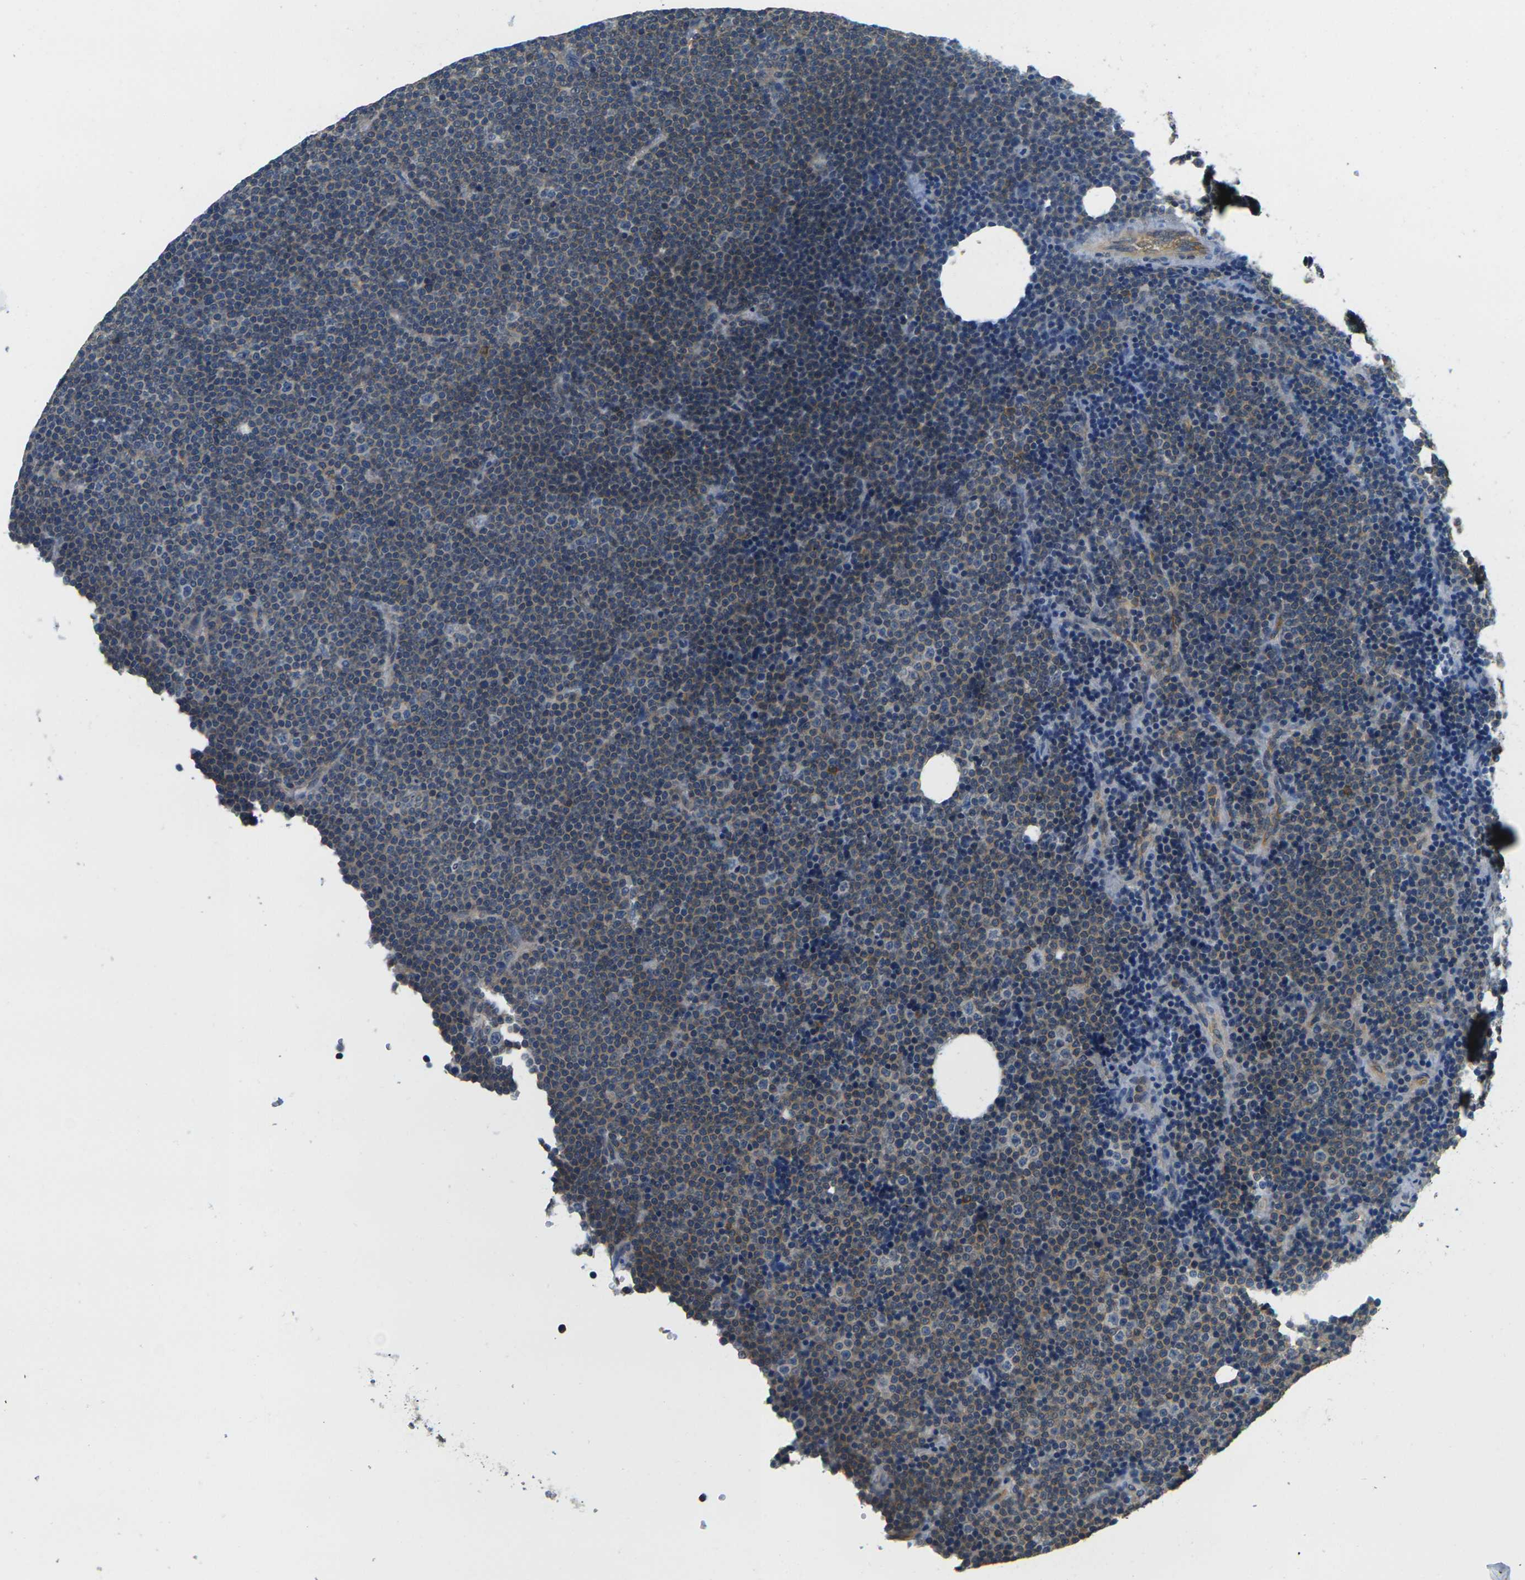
{"staining": {"intensity": "weak", "quantity": ">75%", "location": "cytoplasmic/membranous"}, "tissue": "lymphoma", "cell_type": "Tumor cells", "image_type": "cancer", "snomed": [{"axis": "morphology", "description": "Malignant lymphoma, non-Hodgkin's type, Low grade"}, {"axis": "topography", "description": "Lymph node"}], "caption": "Immunohistochemistry (IHC) photomicrograph of lymphoma stained for a protein (brown), which reveals low levels of weak cytoplasmic/membranous expression in approximately >75% of tumor cells.", "gene": "CAST", "patient": {"sex": "female", "age": 67}}